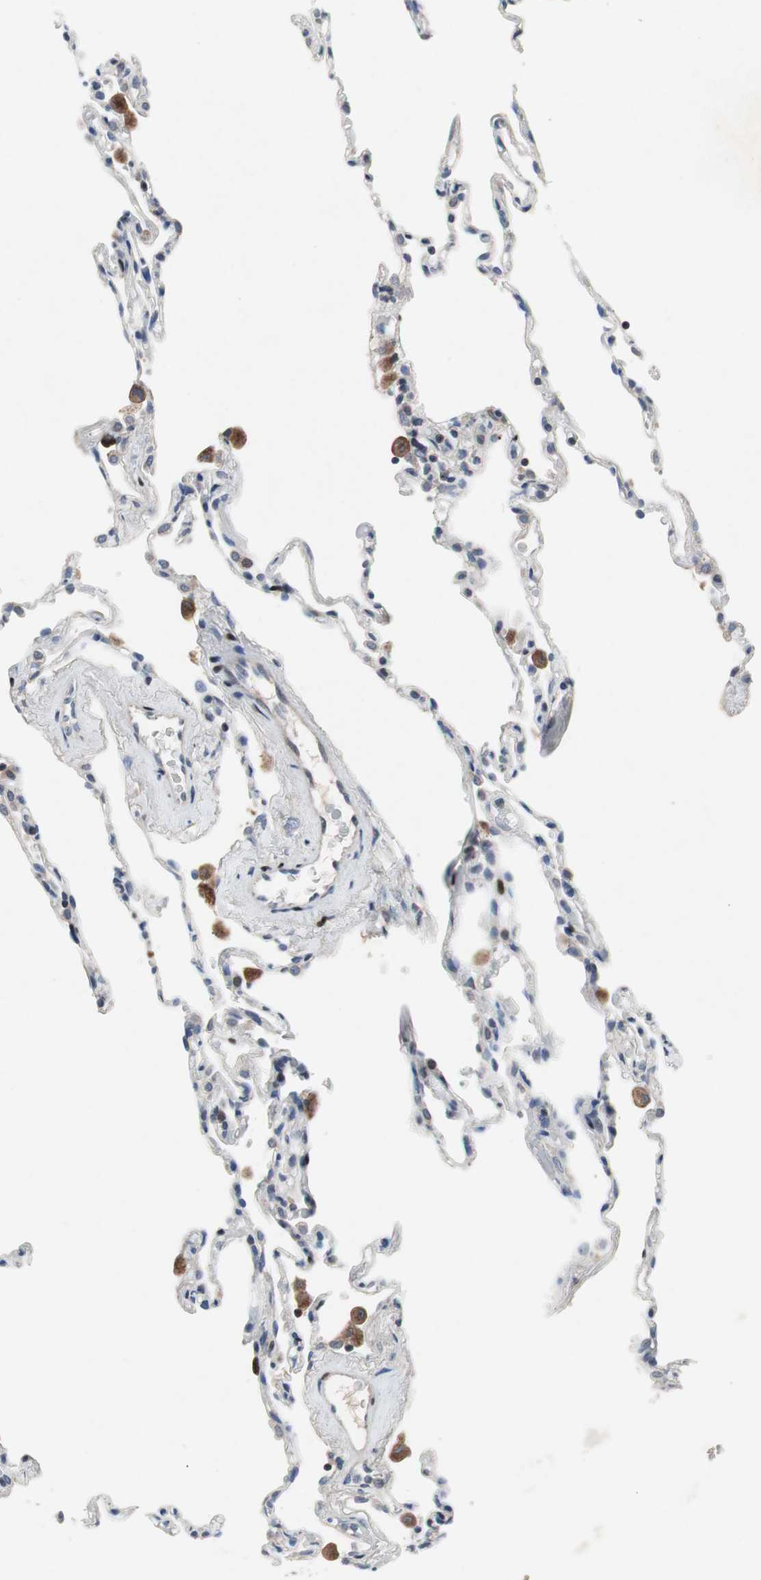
{"staining": {"intensity": "negative", "quantity": "none", "location": "none"}, "tissue": "lung", "cell_type": "Alveolar cells", "image_type": "normal", "snomed": [{"axis": "morphology", "description": "Normal tissue, NOS"}, {"axis": "topography", "description": "Lung"}], "caption": "DAB immunohistochemical staining of benign human lung shows no significant positivity in alveolar cells. (Stains: DAB IHC with hematoxylin counter stain, Microscopy: brightfield microscopy at high magnification).", "gene": "MUTYH", "patient": {"sex": "male", "age": 59}}